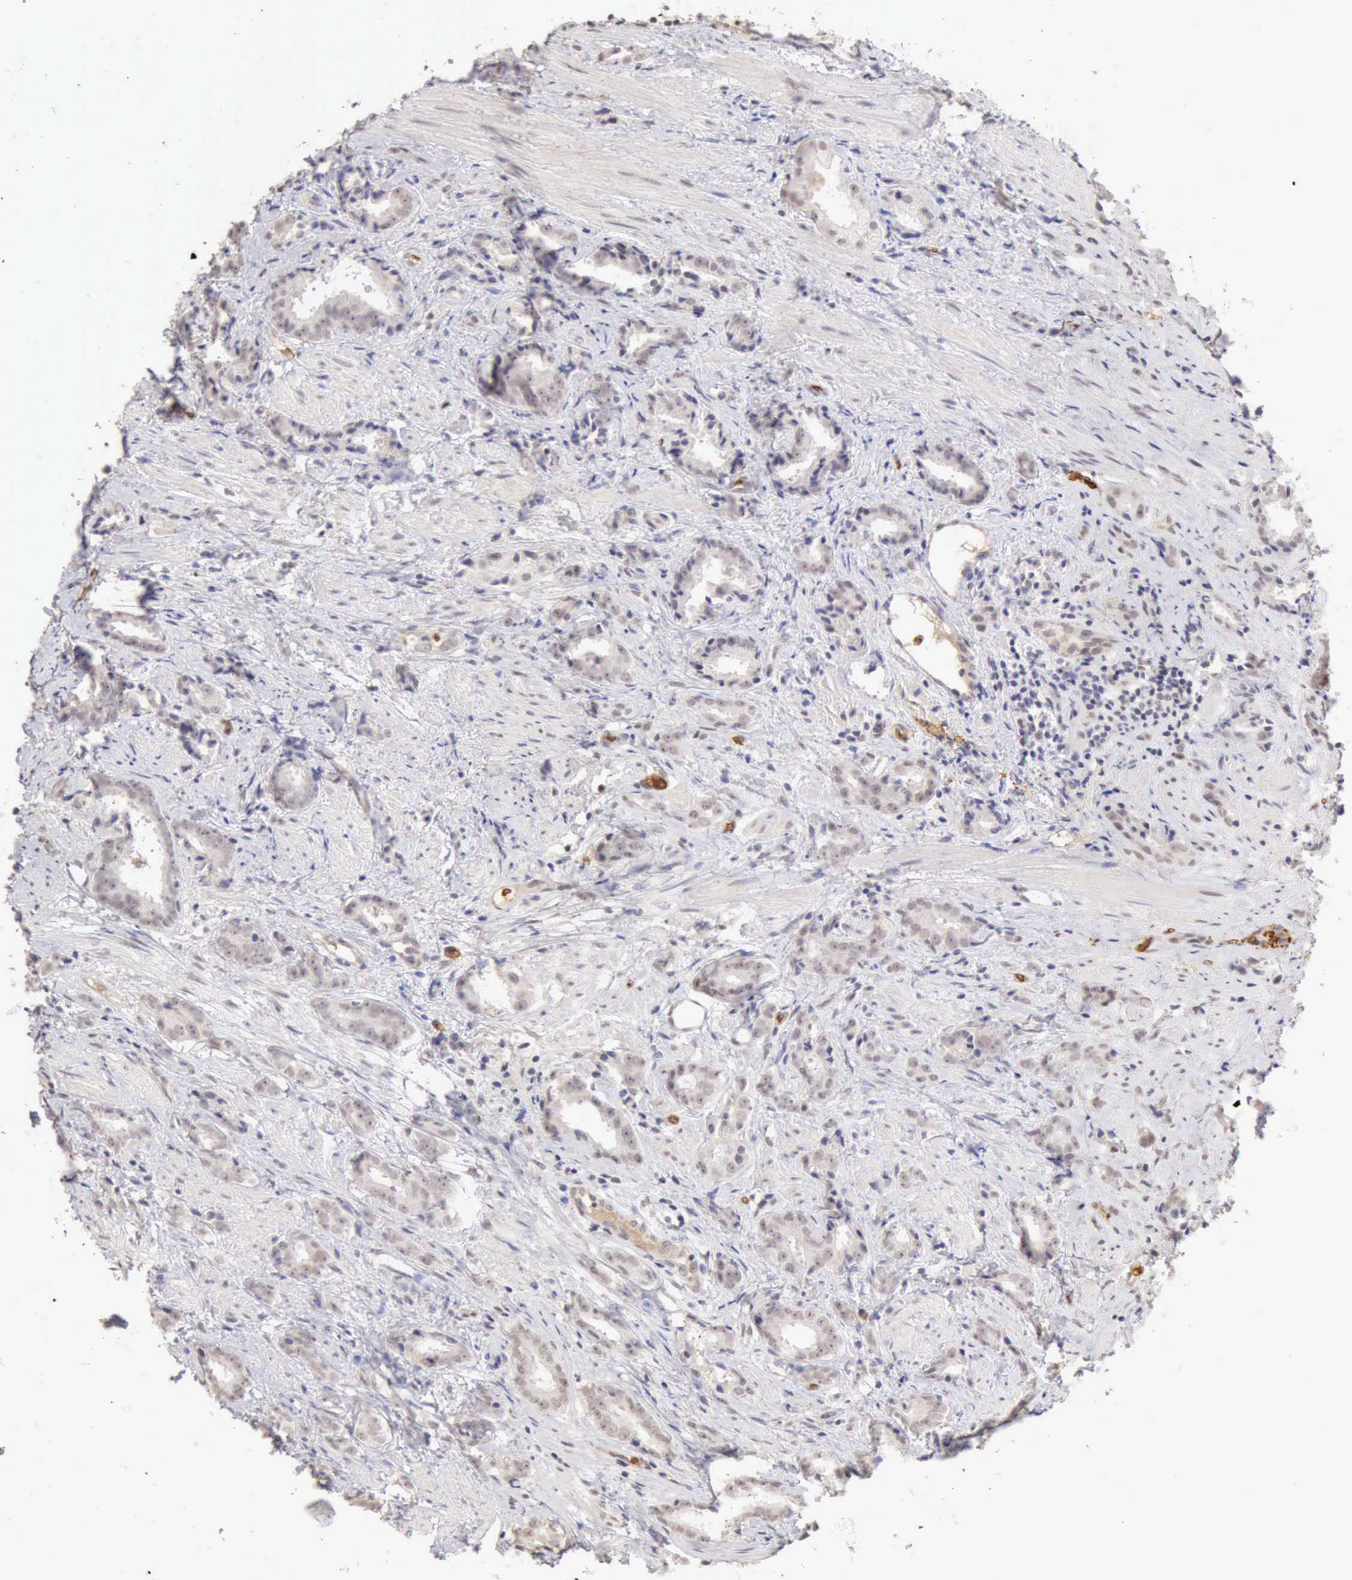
{"staining": {"intensity": "weak", "quantity": ">75%", "location": "cytoplasmic/membranous"}, "tissue": "prostate cancer", "cell_type": "Tumor cells", "image_type": "cancer", "snomed": [{"axis": "morphology", "description": "Adenocarcinoma, Medium grade"}, {"axis": "topography", "description": "Prostate"}], "caption": "This micrograph shows IHC staining of prostate cancer, with low weak cytoplasmic/membranous positivity in approximately >75% of tumor cells.", "gene": "CFI", "patient": {"sex": "male", "age": 53}}